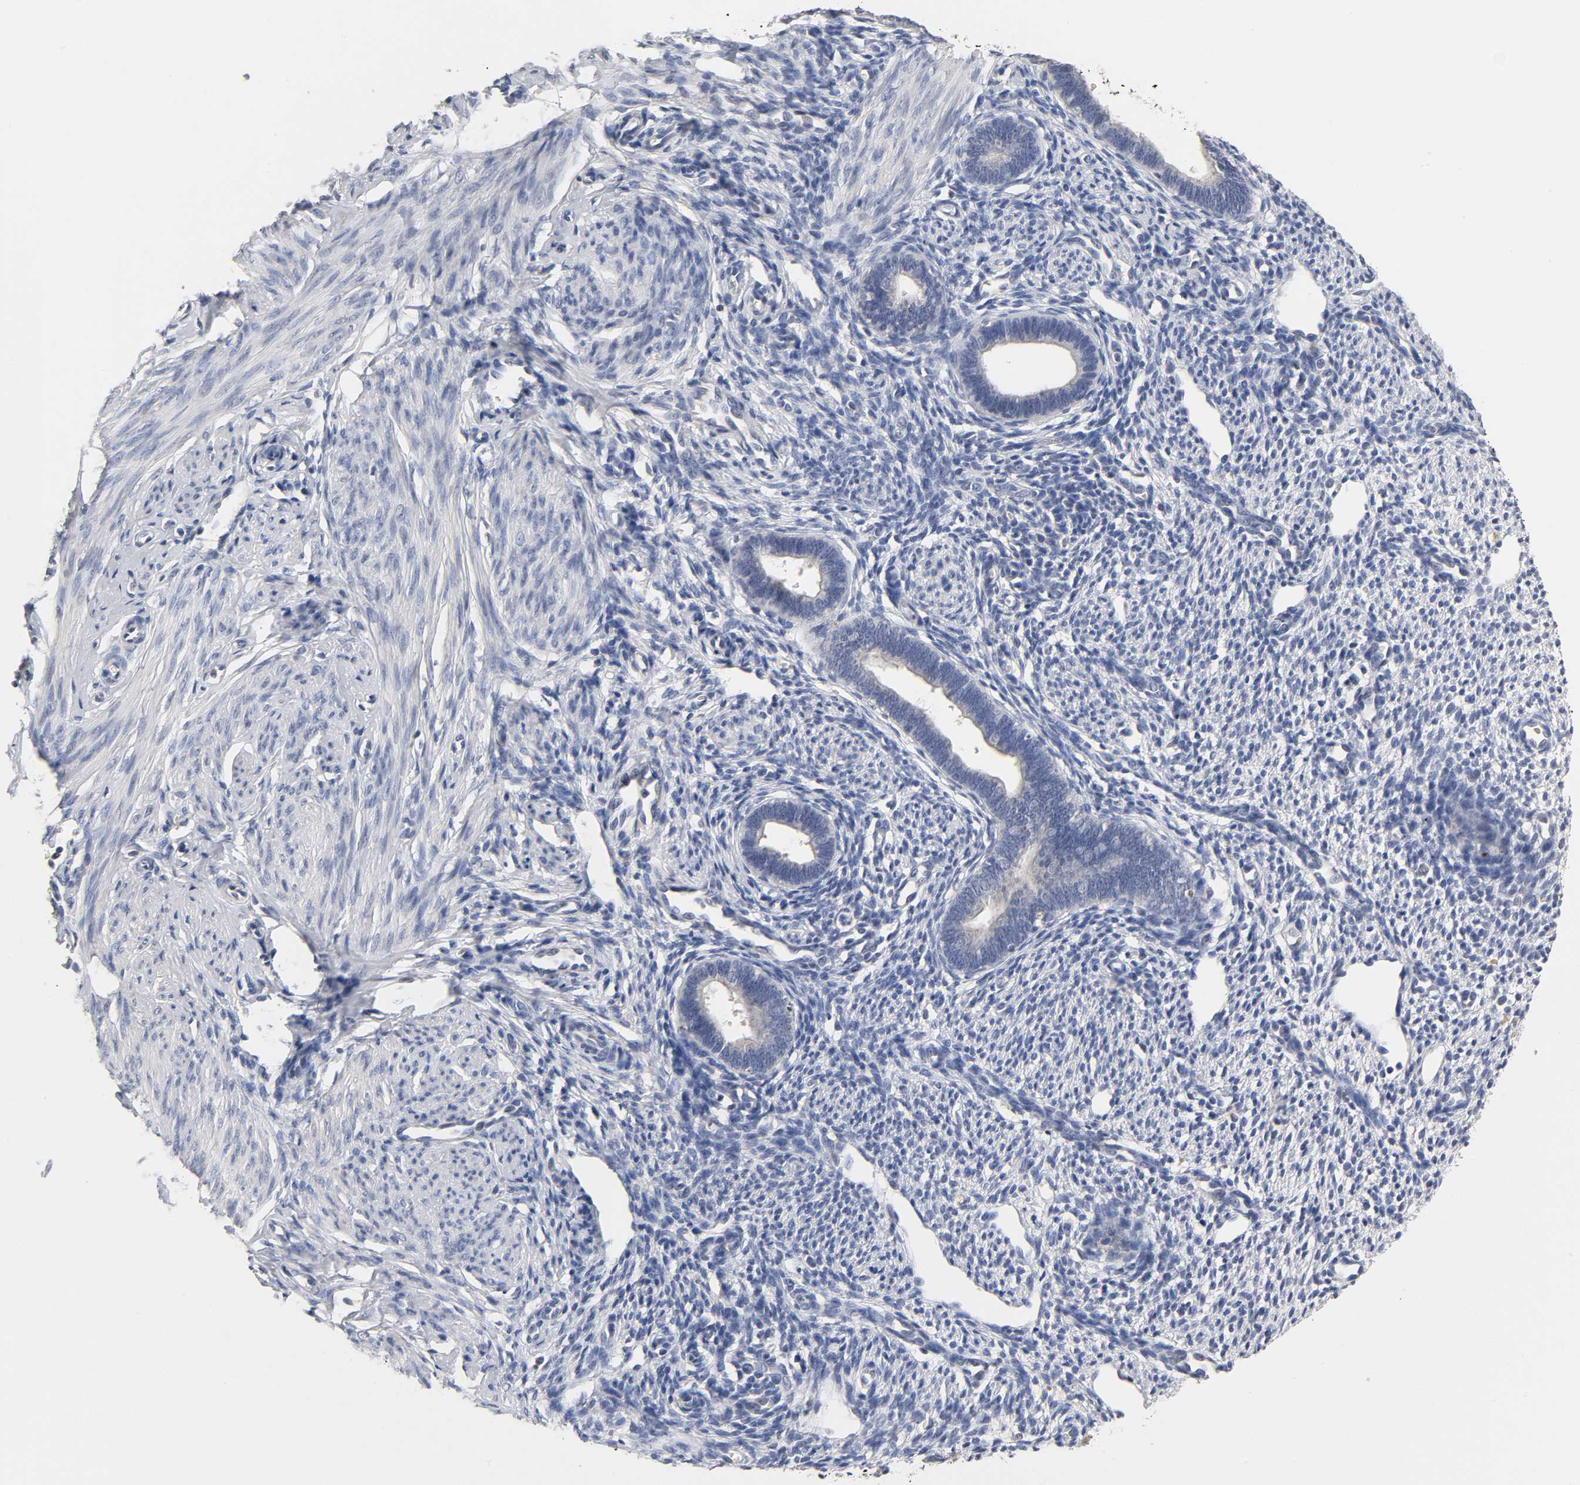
{"staining": {"intensity": "negative", "quantity": "none", "location": "none"}, "tissue": "endometrium", "cell_type": "Cells in endometrial stroma", "image_type": "normal", "snomed": [{"axis": "morphology", "description": "Normal tissue, NOS"}, {"axis": "topography", "description": "Endometrium"}], "caption": "An image of human endometrium is negative for staining in cells in endometrial stroma. The staining was performed using DAB to visualize the protein expression in brown, while the nuclei were stained in blue with hematoxylin (Magnification: 20x).", "gene": "OVOL1", "patient": {"sex": "female", "age": 27}}